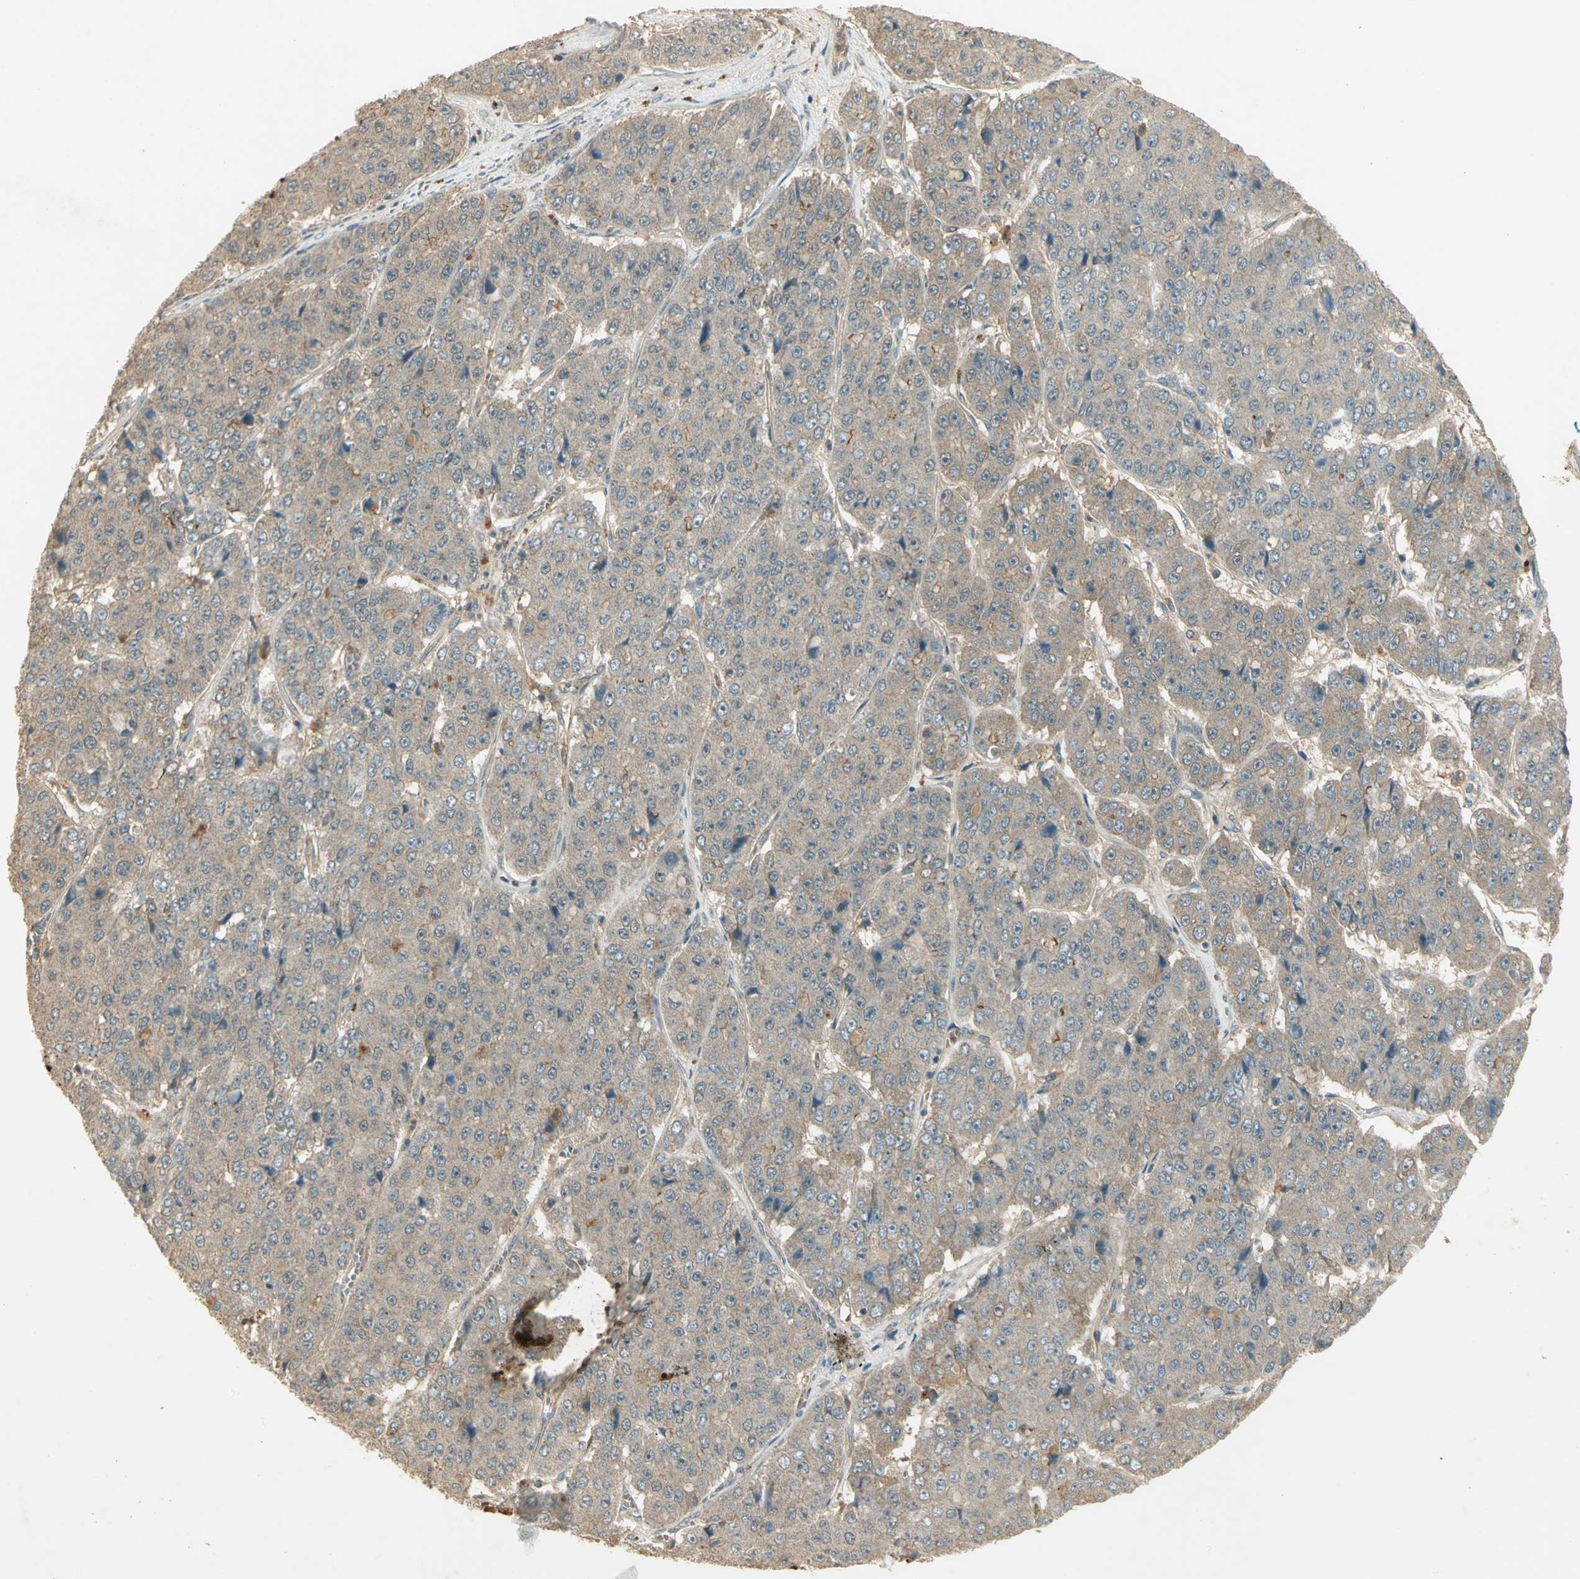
{"staining": {"intensity": "weak", "quantity": "25%-75%", "location": "cytoplasmic/membranous"}, "tissue": "pancreatic cancer", "cell_type": "Tumor cells", "image_type": "cancer", "snomed": [{"axis": "morphology", "description": "Adenocarcinoma, NOS"}, {"axis": "topography", "description": "Pancreas"}], "caption": "This micrograph demonstrates adenocarcinoma (pancreatic) stained with immunohistochemistry (IHC) to label a protein in brown. The cytoplasmic/membranous of tumor cells show weak positivity for the protein. Nuclei are counter-stained blue.", "gene": "KEAP1", "patient": {"sex": "male", "age": 50}}